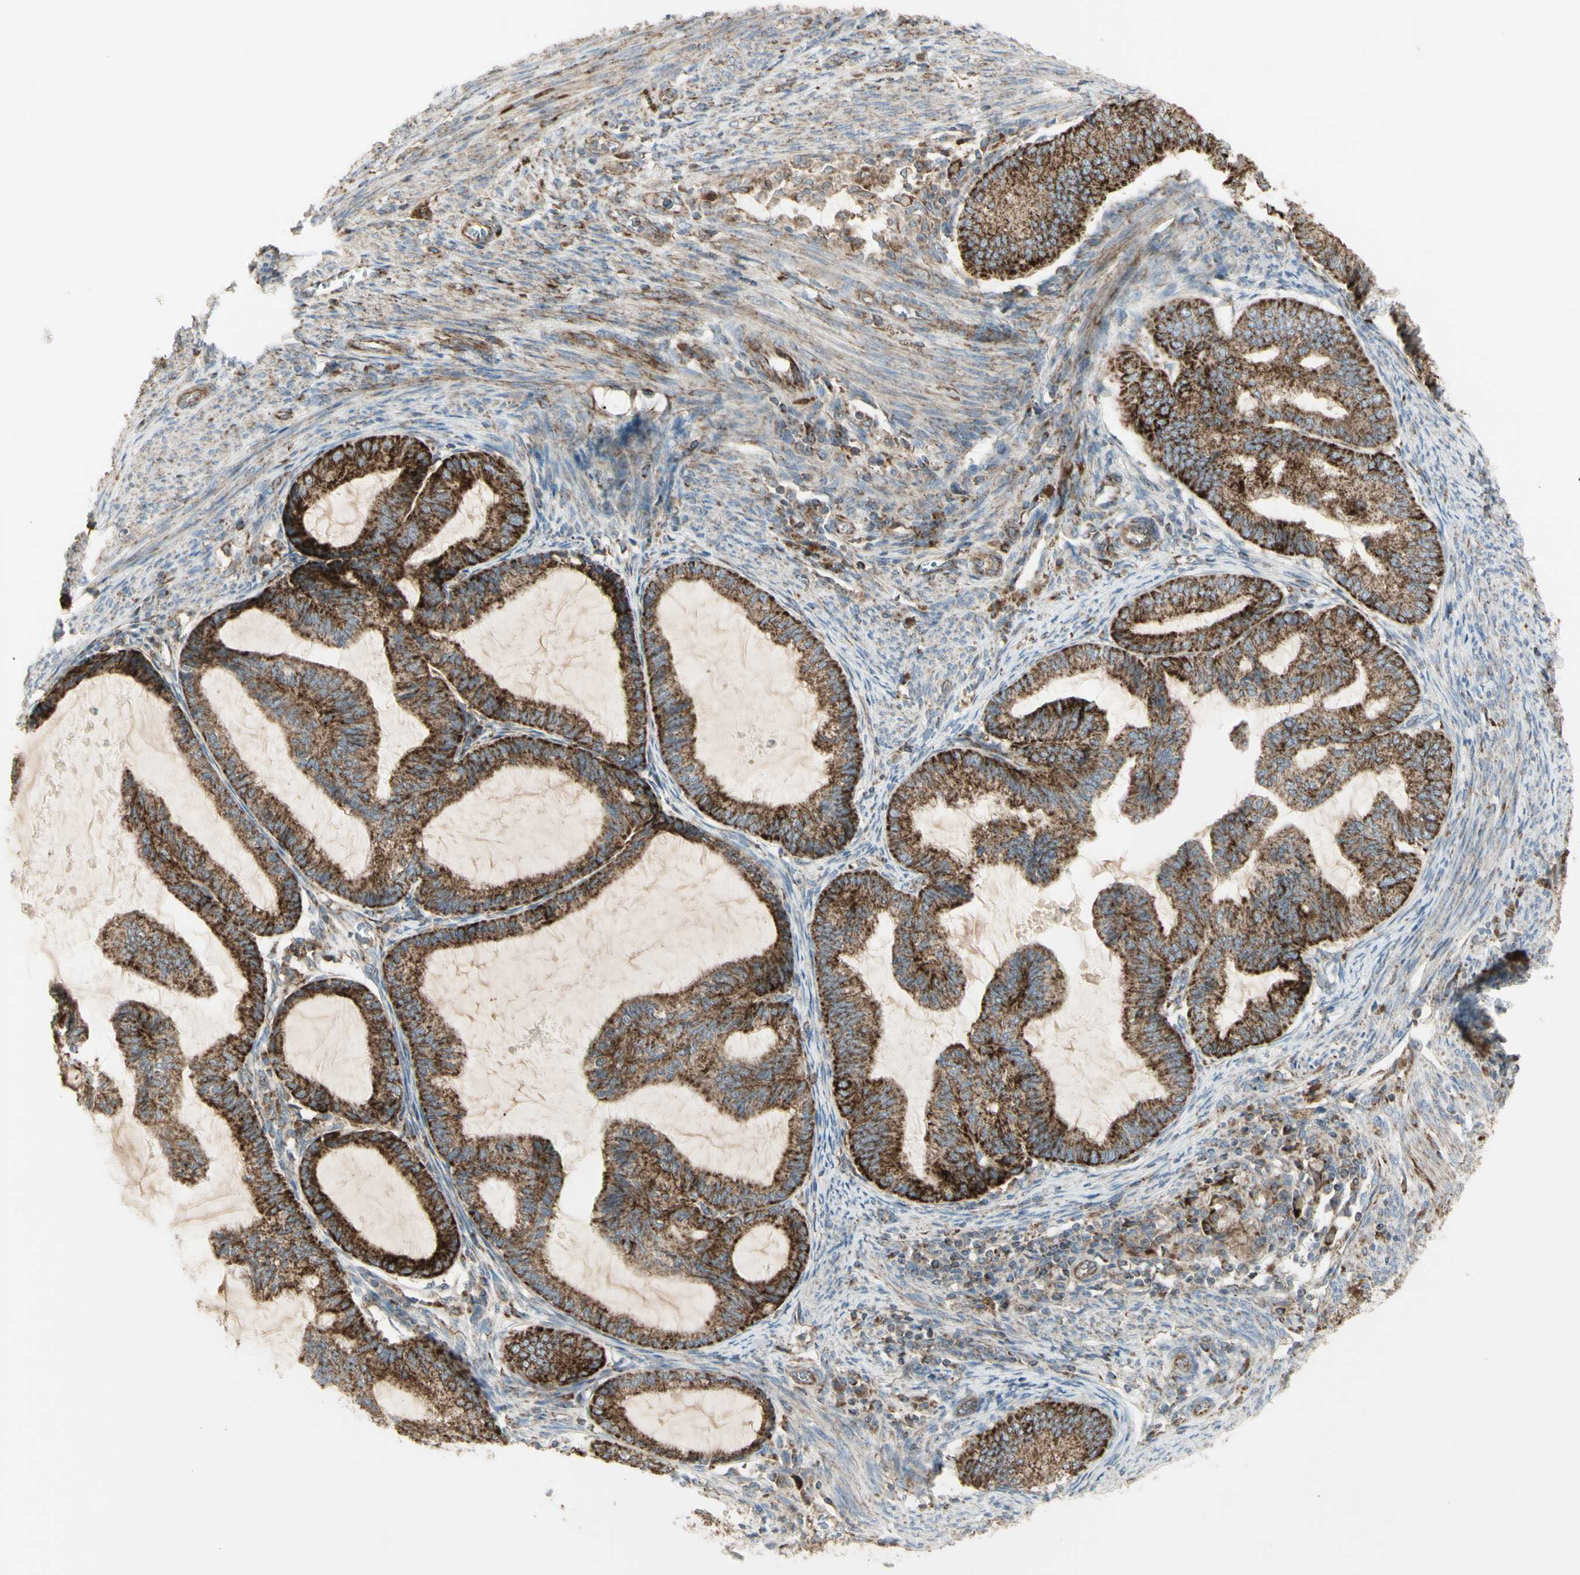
{"staining": {"intensity": "strong", "quantity": ">75%", "location": "cytoplasmic/membranous"}, "tissue": "cervical cancer", "cell_type": "Tumor cells", "image_type": "cancer", "snomed": [{"axis": "morphology", "description": "Normal tissue, NOS"}, {"axis": "morphology", "description": "Adenocarcinoma, NOS"}, {"axis": "topography", "description": "Cervix"}, {"axis": "topography", "description": "Endometrium"}], "caption": "Strong cytoplasmic/membranous protein positivity is appreciated in approximately >75% of tumor cells in cervical cancer.", "gene": "CYB5R1", "patient": {"sex": "female", "age": 86}}